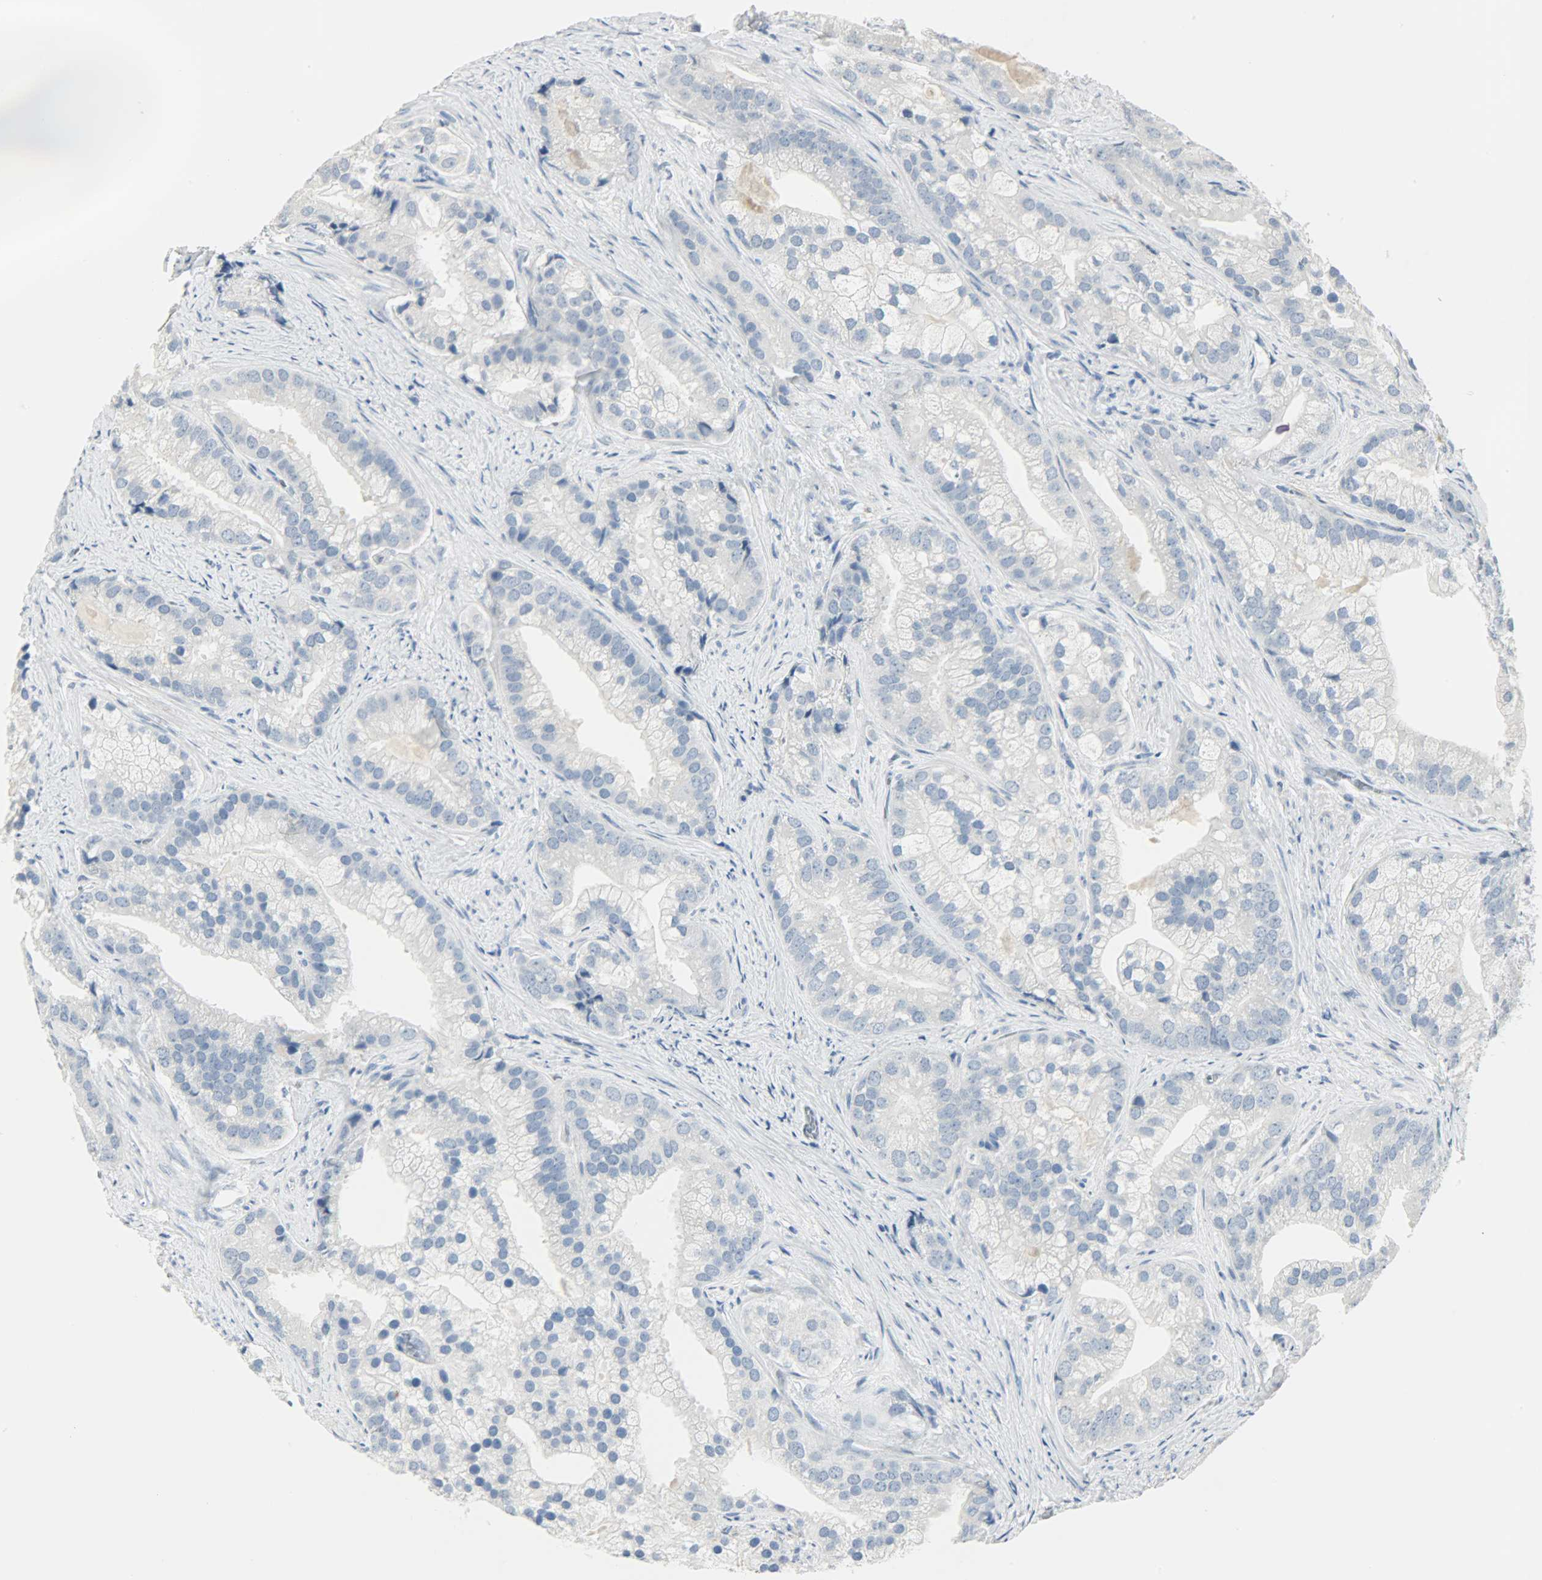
{"staining": {"intensity": "negative", "quantity": "none", "location": "none"}, "tissue": "prostate cancer", "cell_type": "Tumor cells", "image_type": "cancer", "snomed": [{"axis": "morphology", "description": "Adenocarcinoma, Low grade"}, {"axis": "topography", "description": "Prostate"}], "caption": "Immunohistochemistry (IHC) of prostate low-grade adenocarcinoma demonstrates no positivity in tumor cells.", "gene": "KIT", "patient": {"sex": "male", "age": 71}}